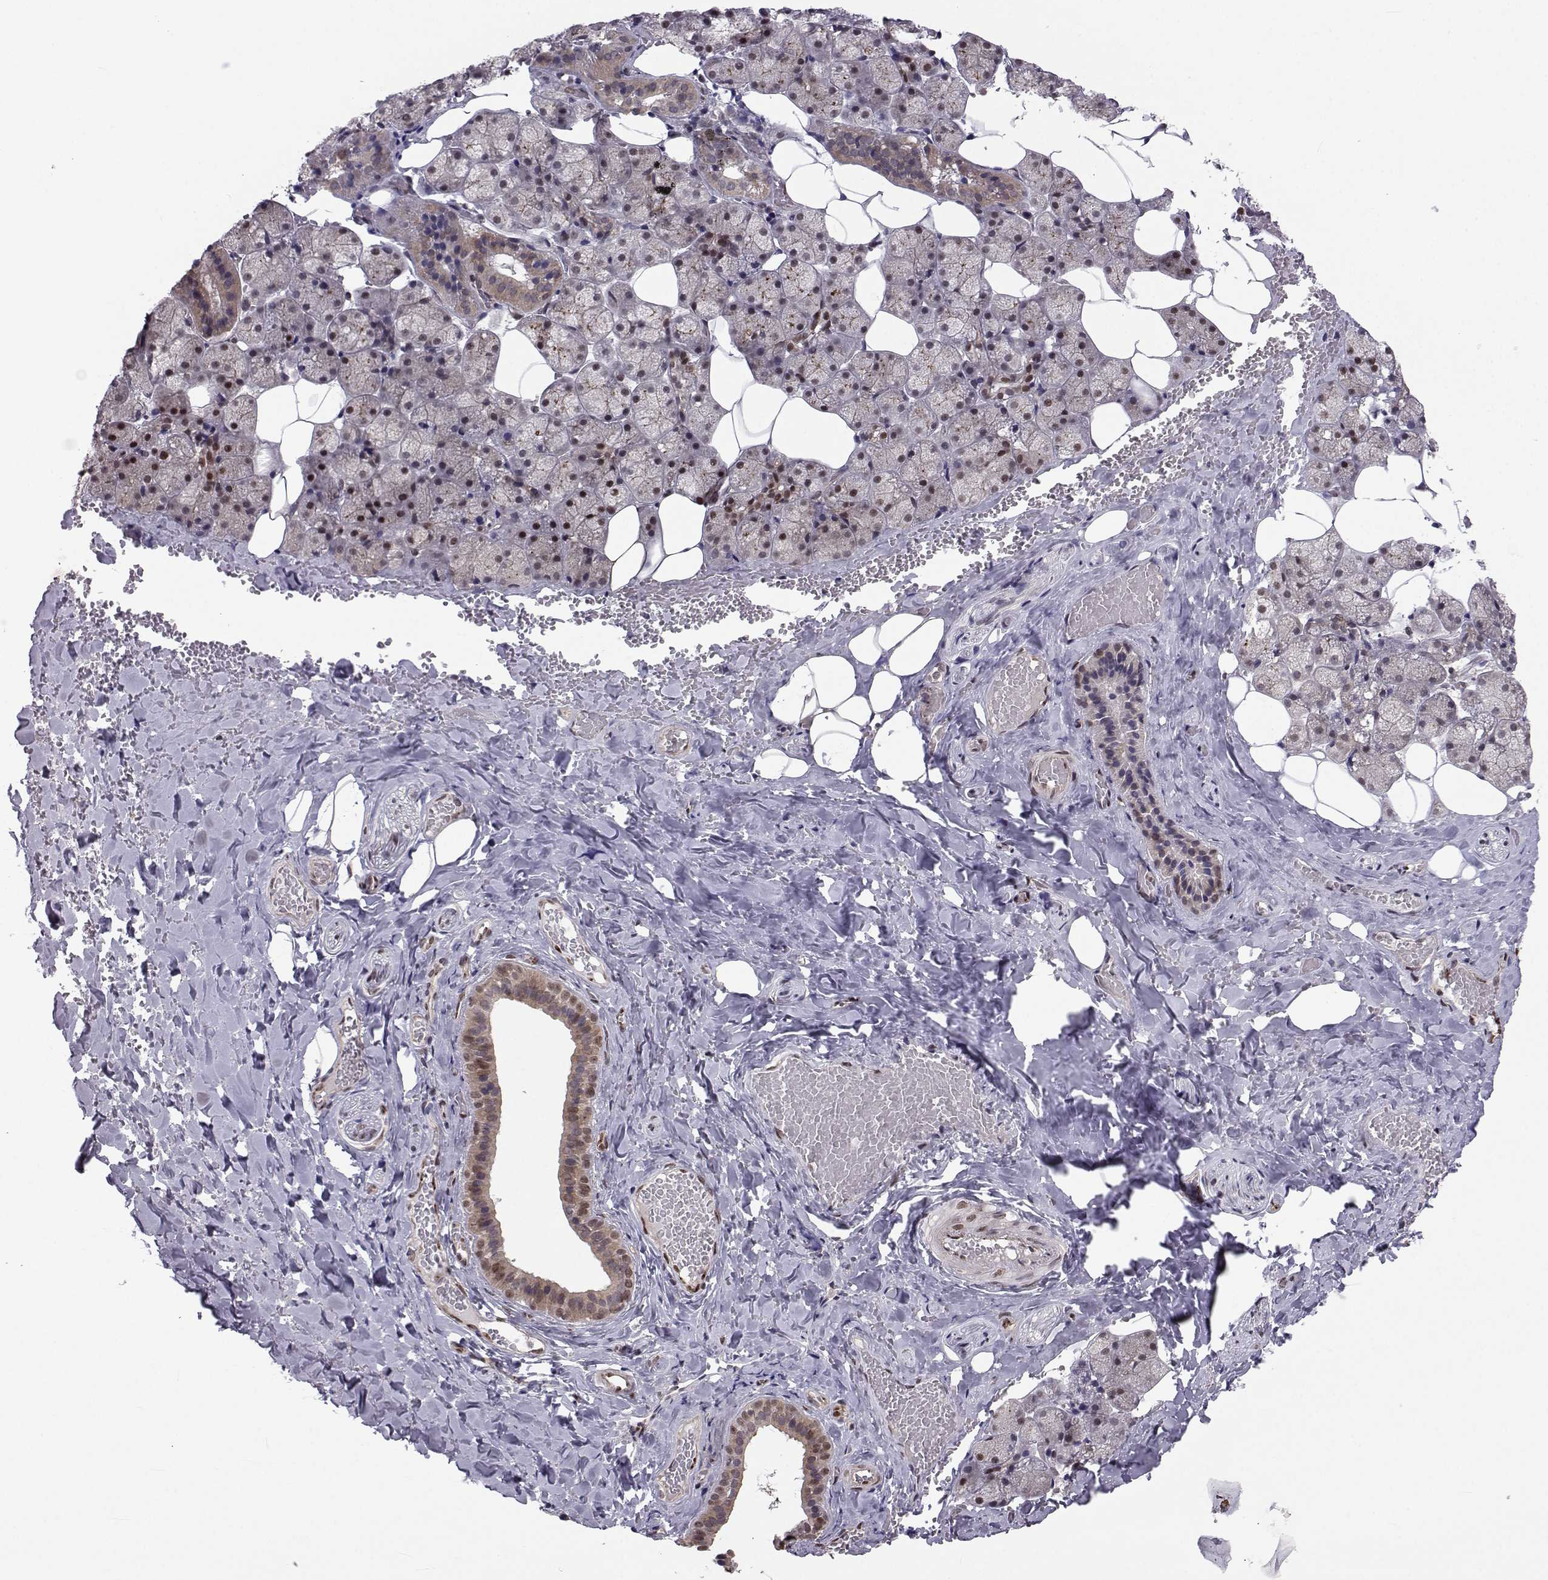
{"staining": {"intensity": "moderate", "quantity": "25%-75%", "location": "nuclear"}, "tissue": "salivary gland", "cell_type": "Glandular cells", "image_type": "normal", "snomed": [{"axis": "morphology", "description": "Normal tissue, NOS"}, {"axis": "topography", "description": "Salivary gland"}], "caption": "Immunohistochemical staining of normal salivary gland displays medium levels of moderate nuclear staining in about 25%-75% of glandular cells.", "gene": "PKN2", "patient": {"sex": "male", "age": 38}}